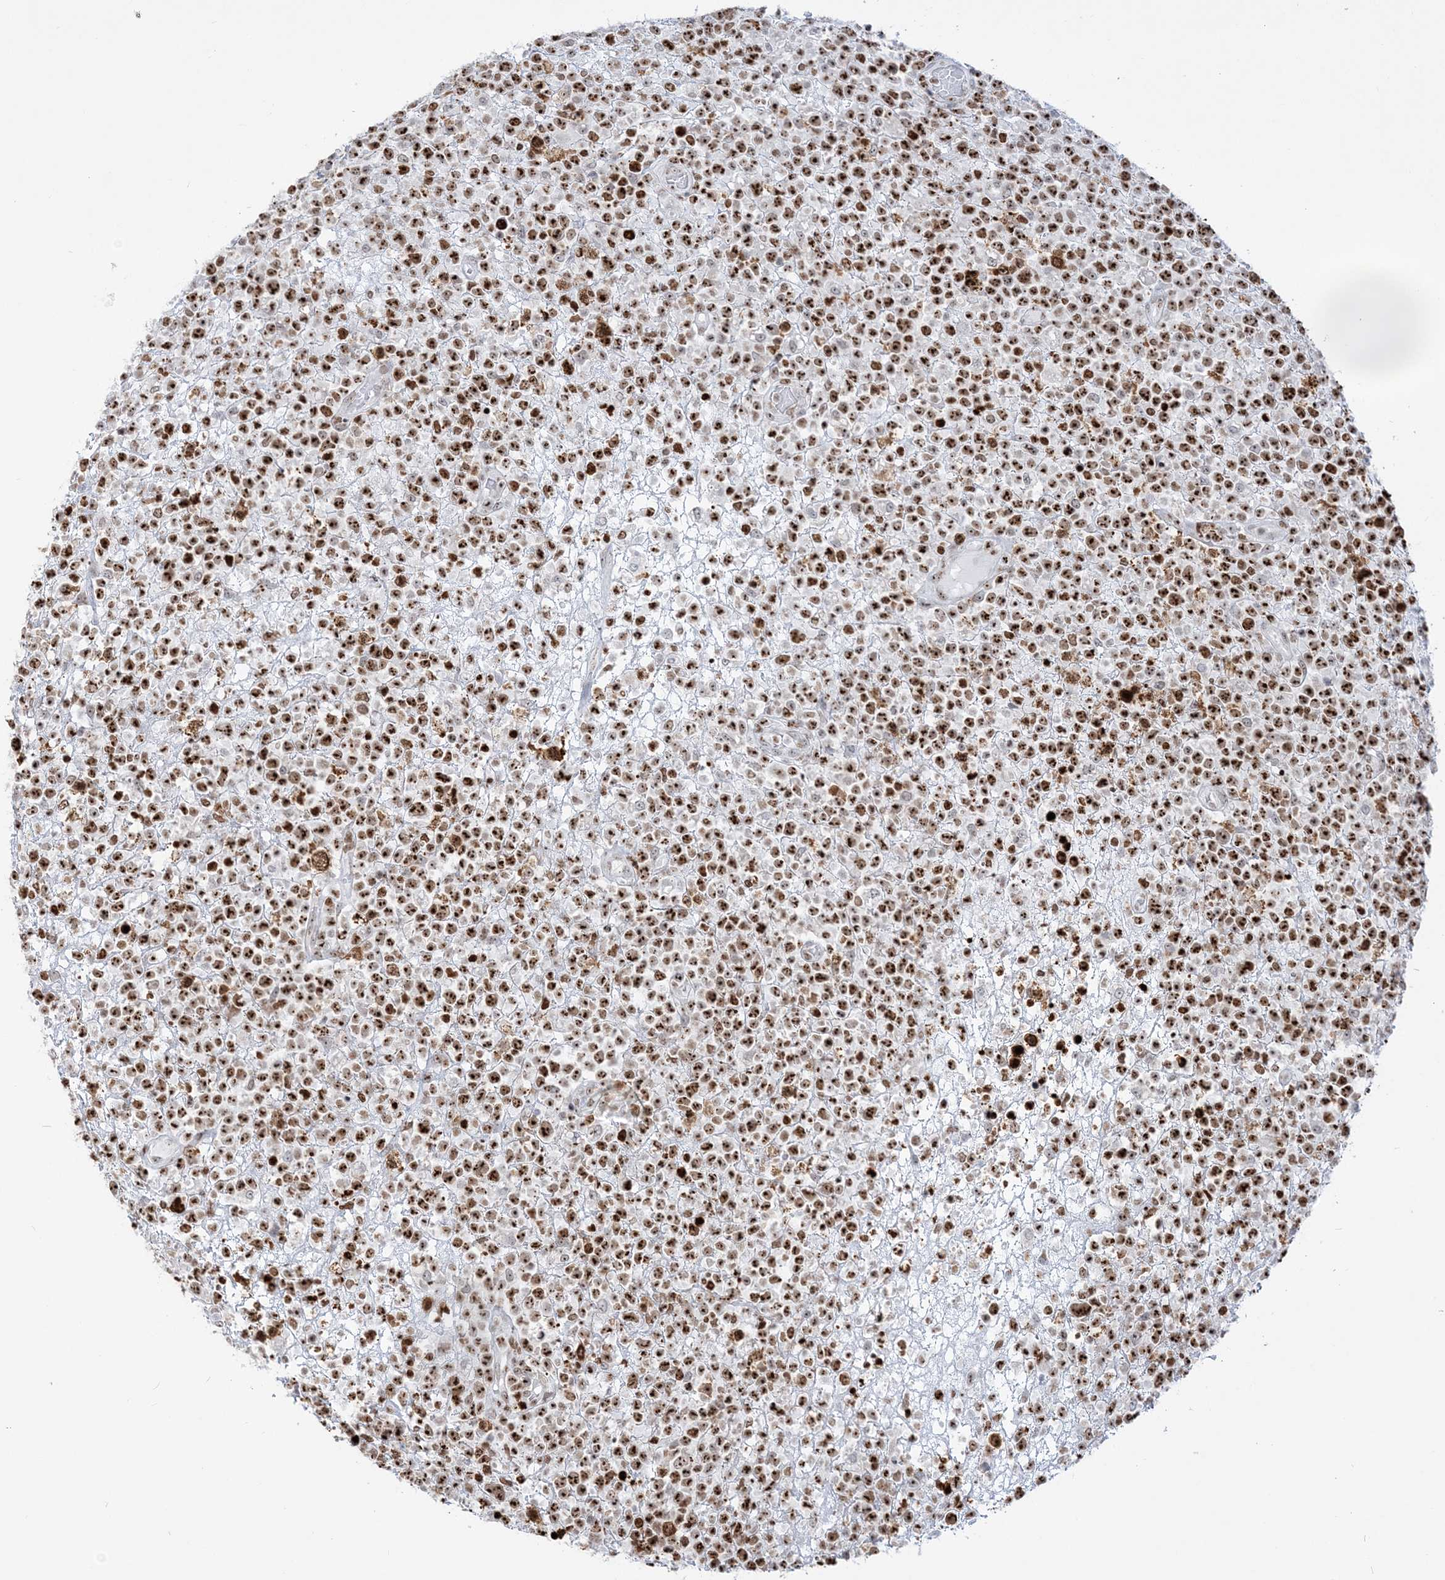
{"staining": {"intensity": "strong", "quantity": ">75%", "location": "nuclear"}, "tissue": "lymphoma", "cell_type": "Tumor cells", "image_type": "cancer", "snomed": [{"axis": "morphology", "description": "Malignant lymphoma, non-Hodgkin's type, High grade"}, {"axis": "topography", "description": "Colon"}], "caption": "A micrograph of human high-grade malignant lymphoma, non-Hodgkin's type stained for a protein exhibits strong nuclear brown staining in tumor cells.", "gene": "DDX21", "patient": {"sex": "female", "age": 53}}